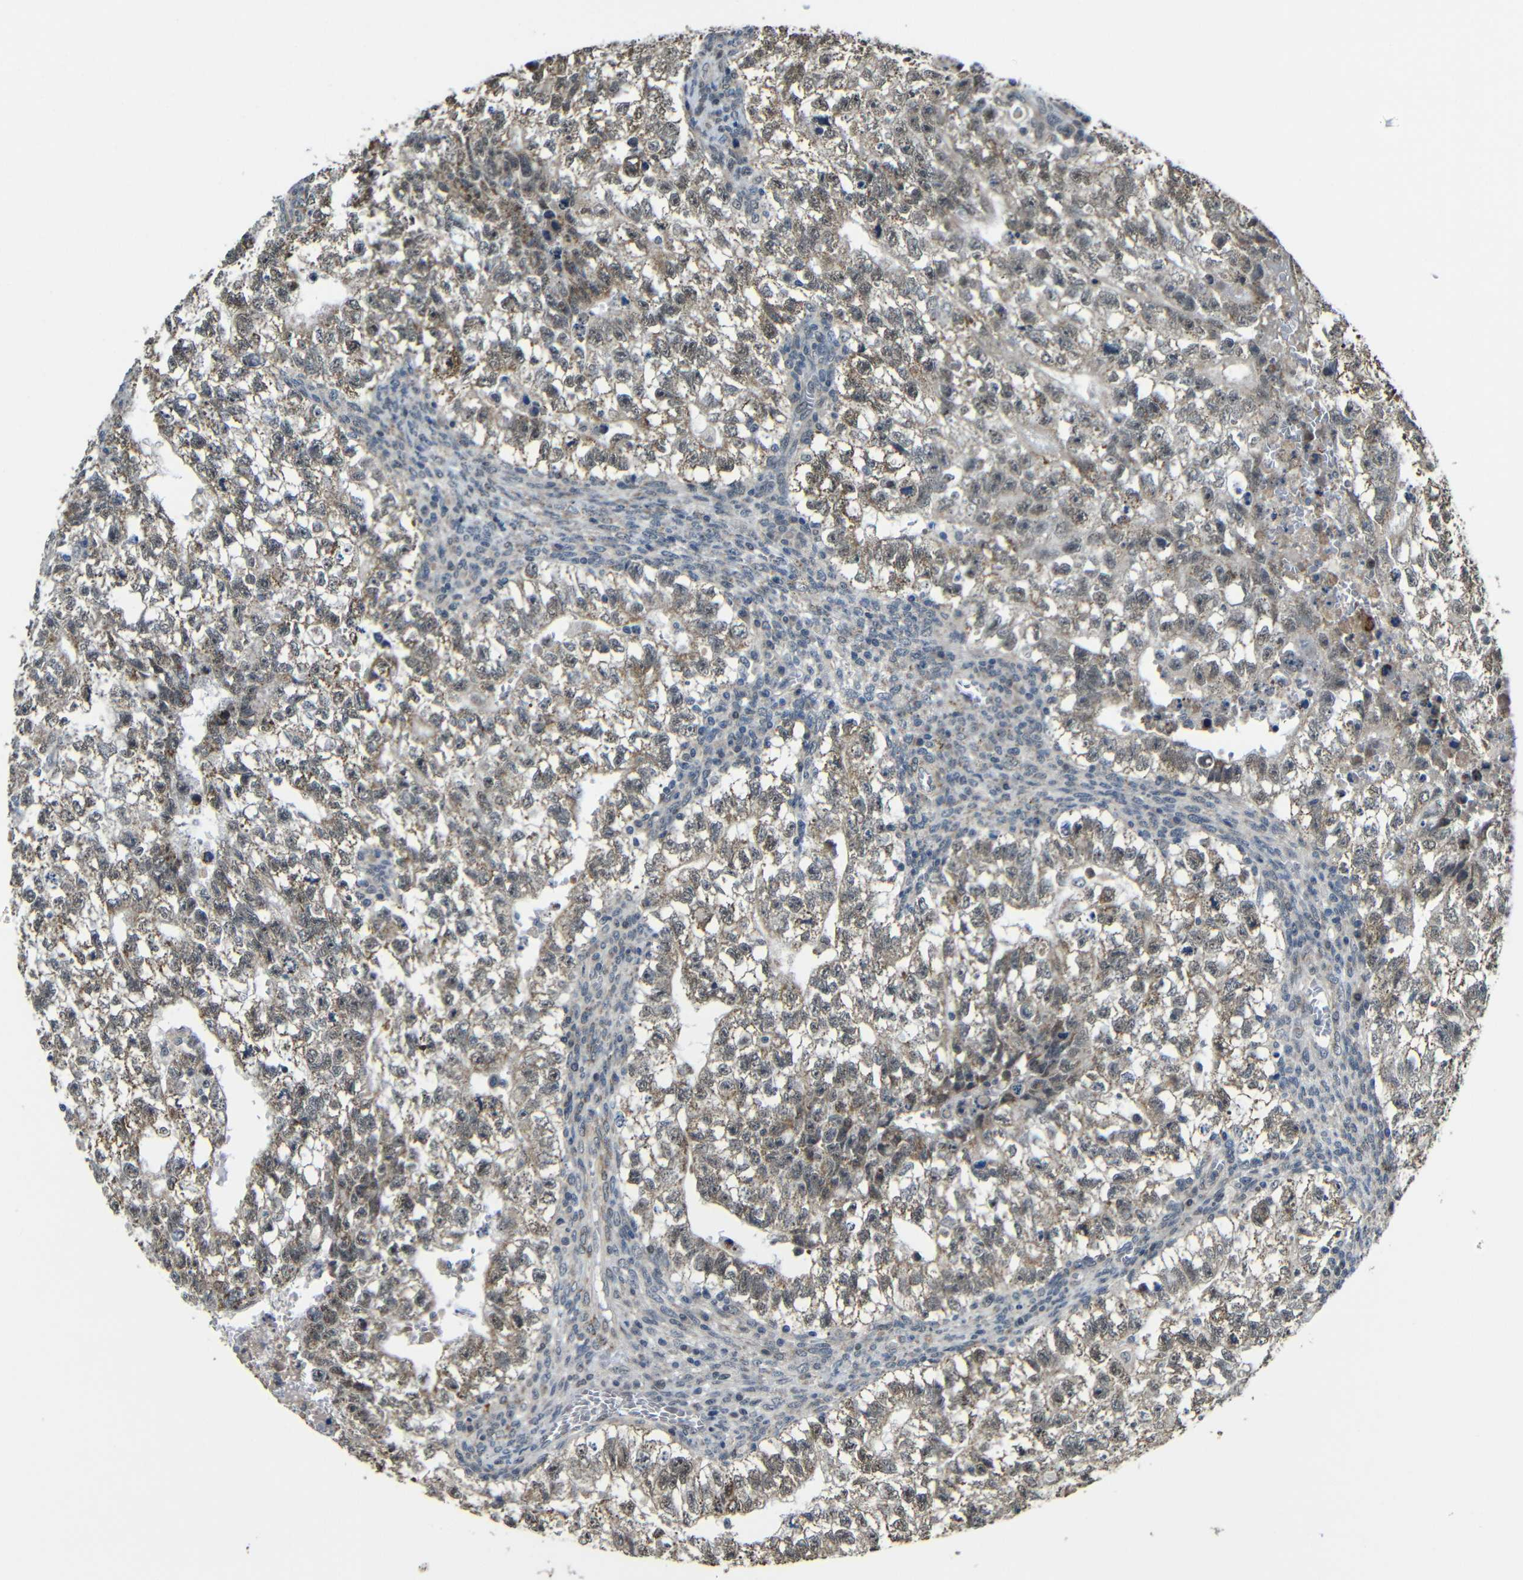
{"staining": {"intensity": "moderate", "quantity": "25%-75%", "location": "cytoplasmic/membranous"}, "tissue": "testis cancer", "cell_type": "Tumor cells", "image_type": "cancer", "snomed": [{"axis": "morphology", "description": "Seminoma, NOS"}, {"axis": "morphology", "description": "Carcinoma, Embryonal, NOS"}, {"axis": "topography", "description": "Testis"}], "caption": "Testis cancer (seminoma) stained with immunohistochemistry displays moderate cytoplasmic/membranous staining in approximately 25%-75% of tumor cells.", "gene": "FAM172A", "patient": {"sex": "male", "age": 38}}